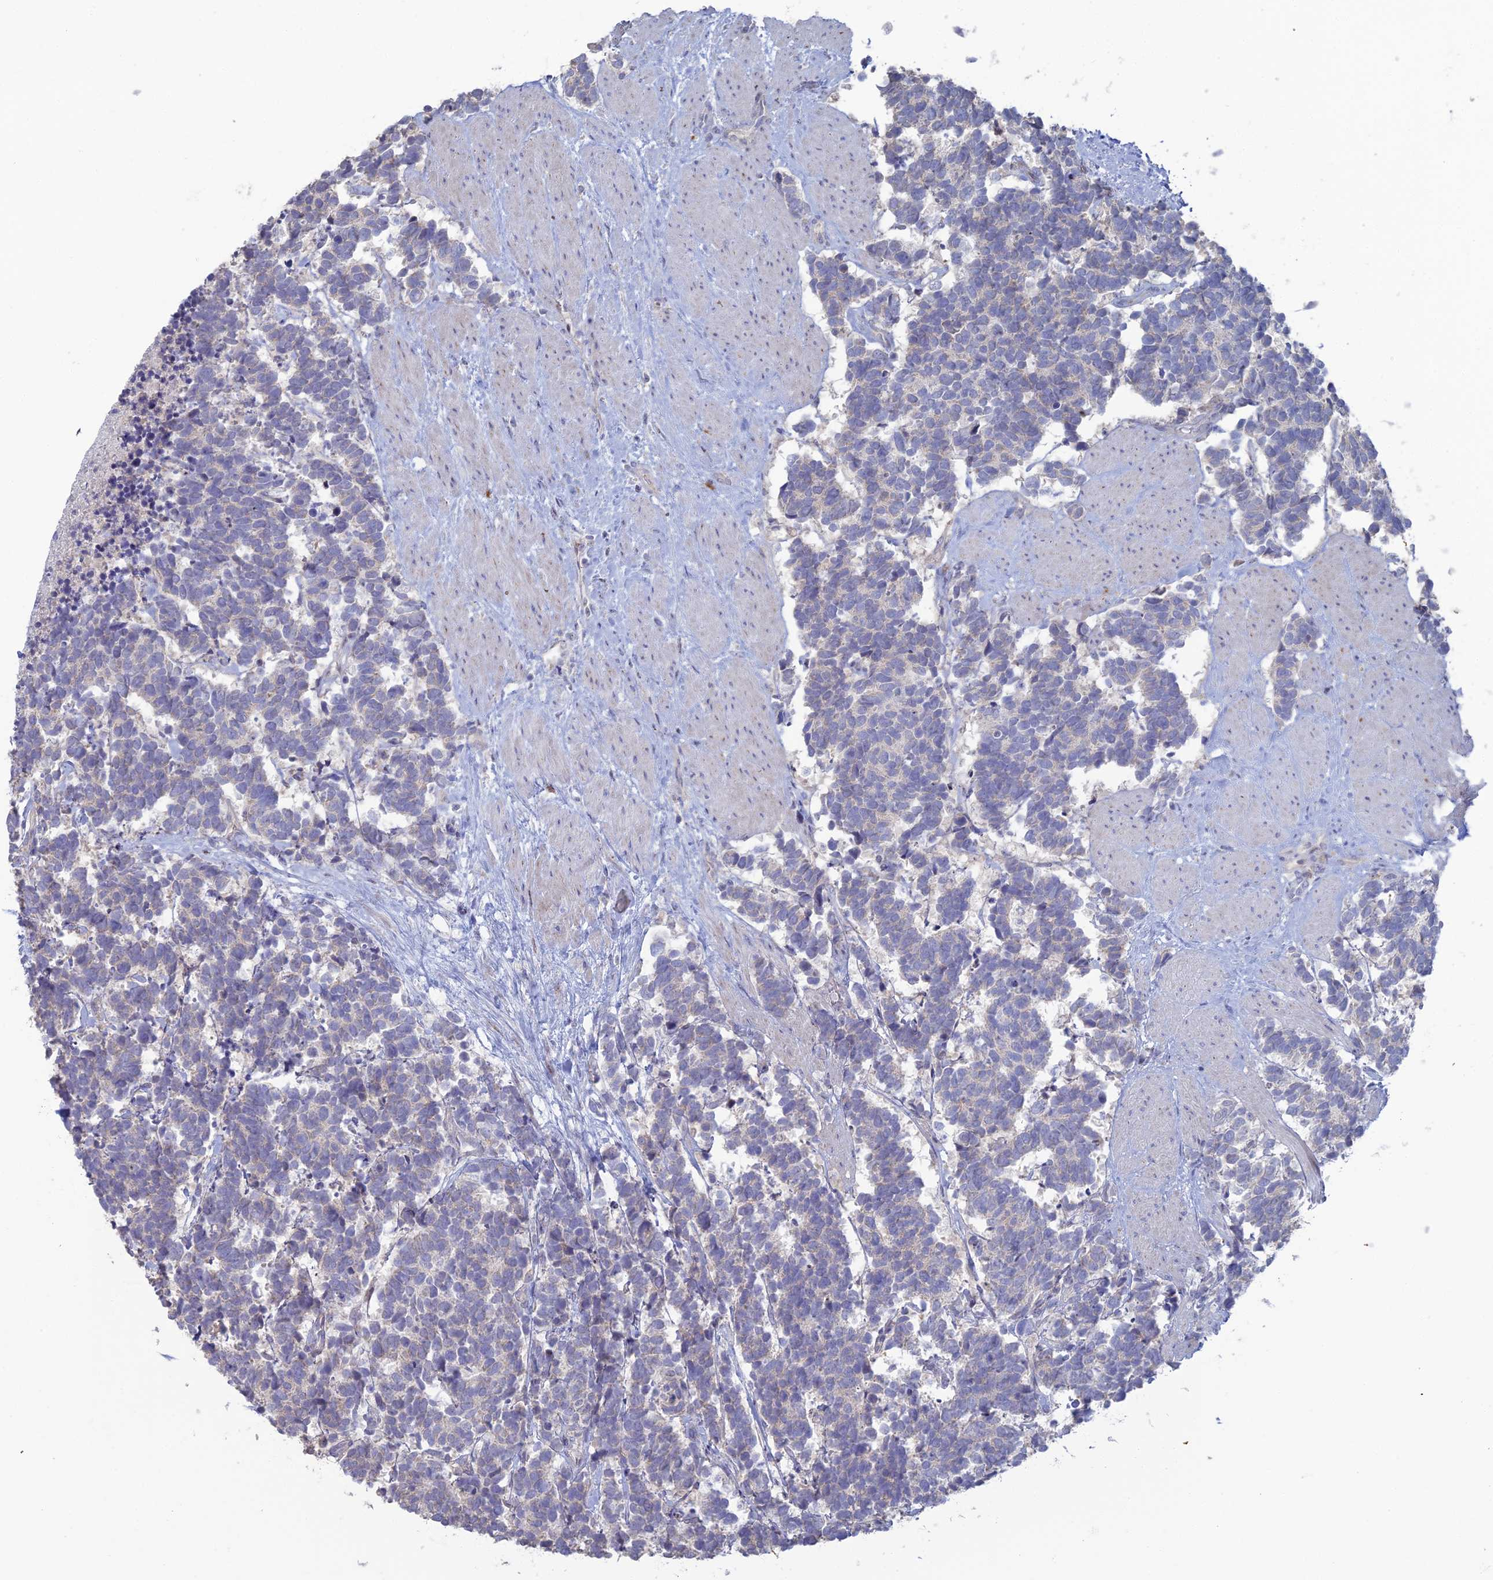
{"staining": {"intensity": "negative", "quantity": "none", "location": "none"}, "tissue": "carcinoid", "cell_type": "Tumor cells", "image_type": "cancer", "snomed": [{"axis": "morphology", "description": "Carcinoma, NOS"}, {"axis": "morphology", "description": "Carcinoid, malignant, NOS"}, {"axis": "topography", "description": "Prostate"}], "caption": "Carcinoma was stained to show a protein in brown. There is no significant staining in tumor cells.", "gene": "ARL16", "patient": {"sex": "male", "age": 57}}